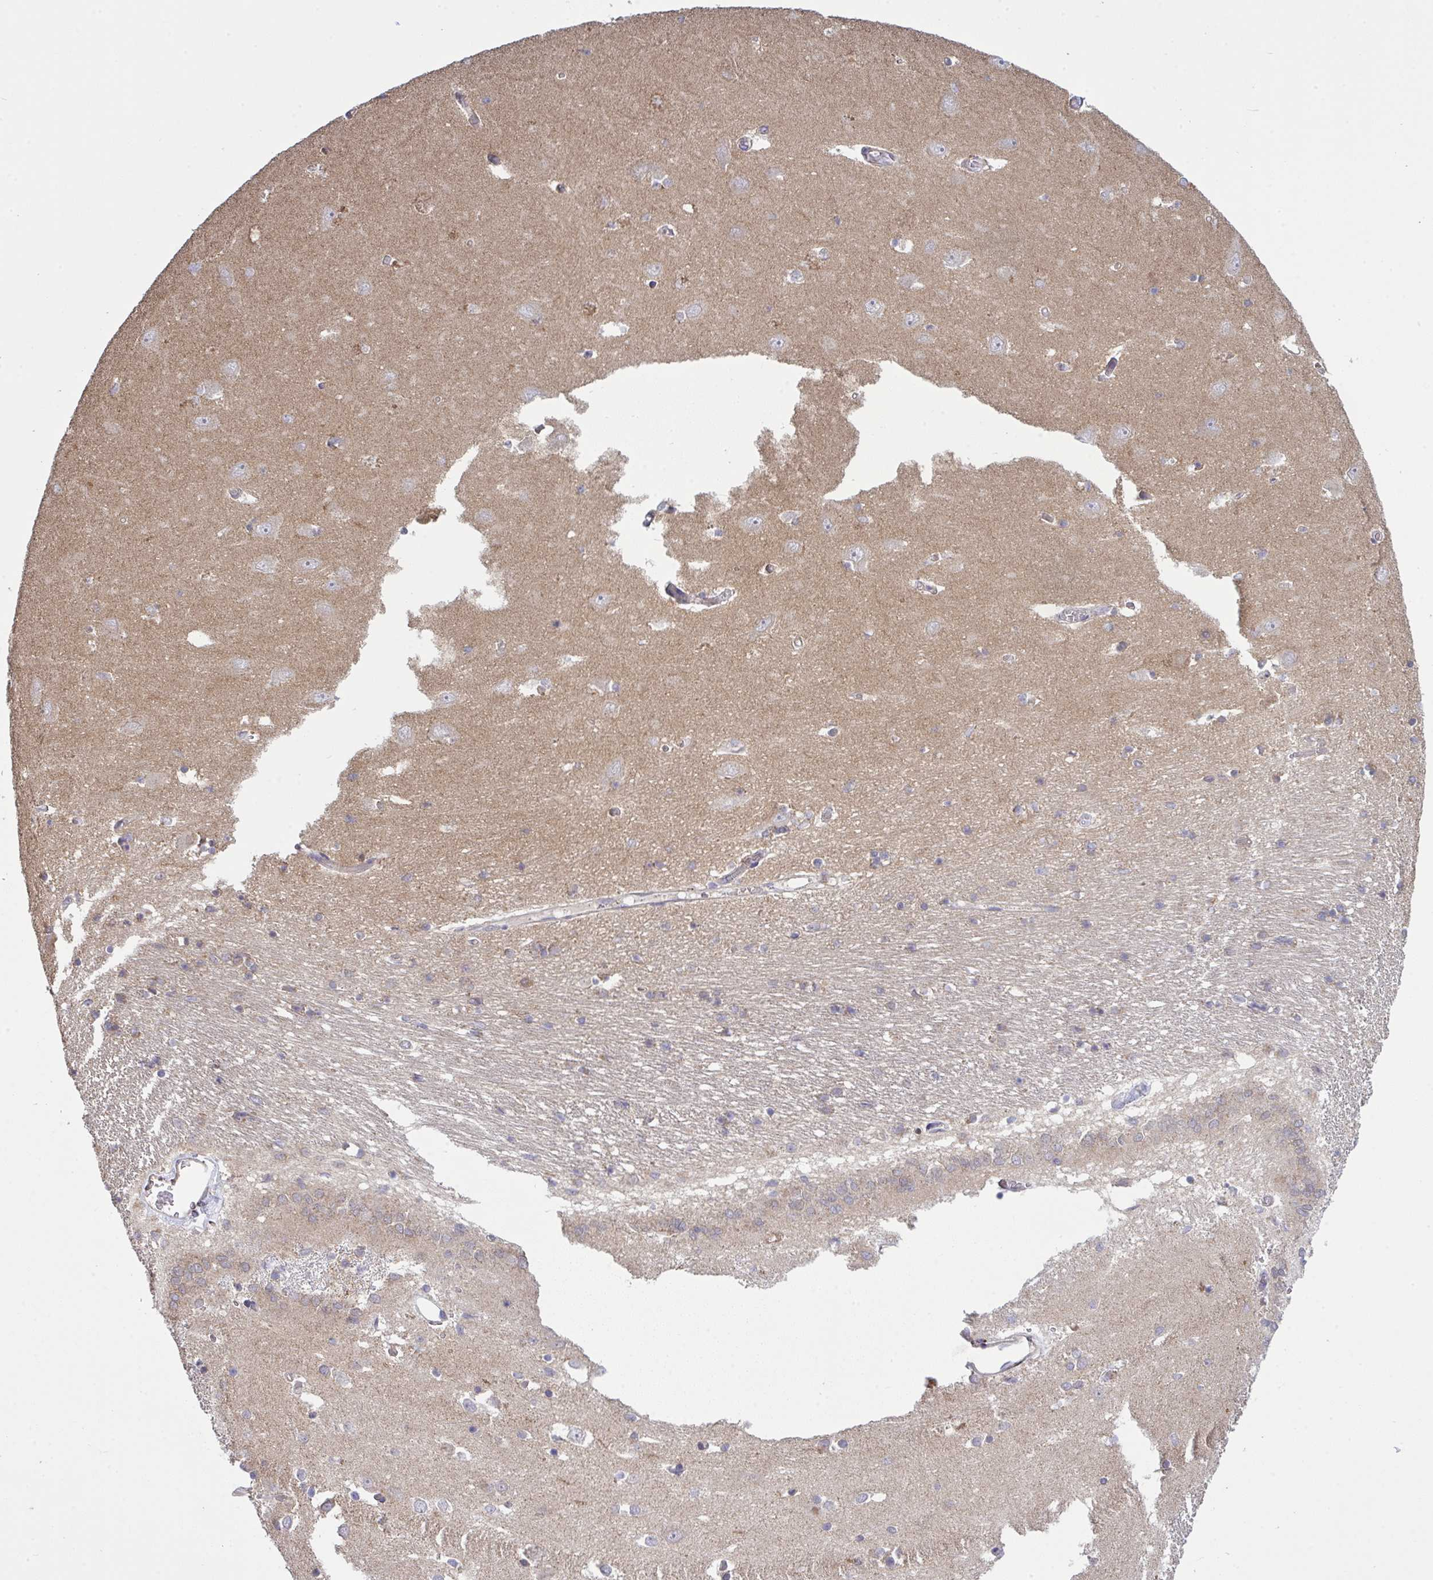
{"staining": {"intensity": "negative", "quantity": "none", "location": "none"}, "tissue": "caudate", "cell_type": "Glial cells", "image_type": "normal", "snomed": [{"axis": "morphology", "description": "Normal tissue, NOS"}, {"axis": "topography", "description": "Lateral ventricle wall"}, {"axis": "topography", "description": "Hippocampus"}], "caption": "Micrograph shows no protein expression in glial cells of benign caudate. (DAB IHC visualized using brightfield microscopy, high magnification).", "gene": "PPM1H", "patient": {"sex": "female", "age": 63}}